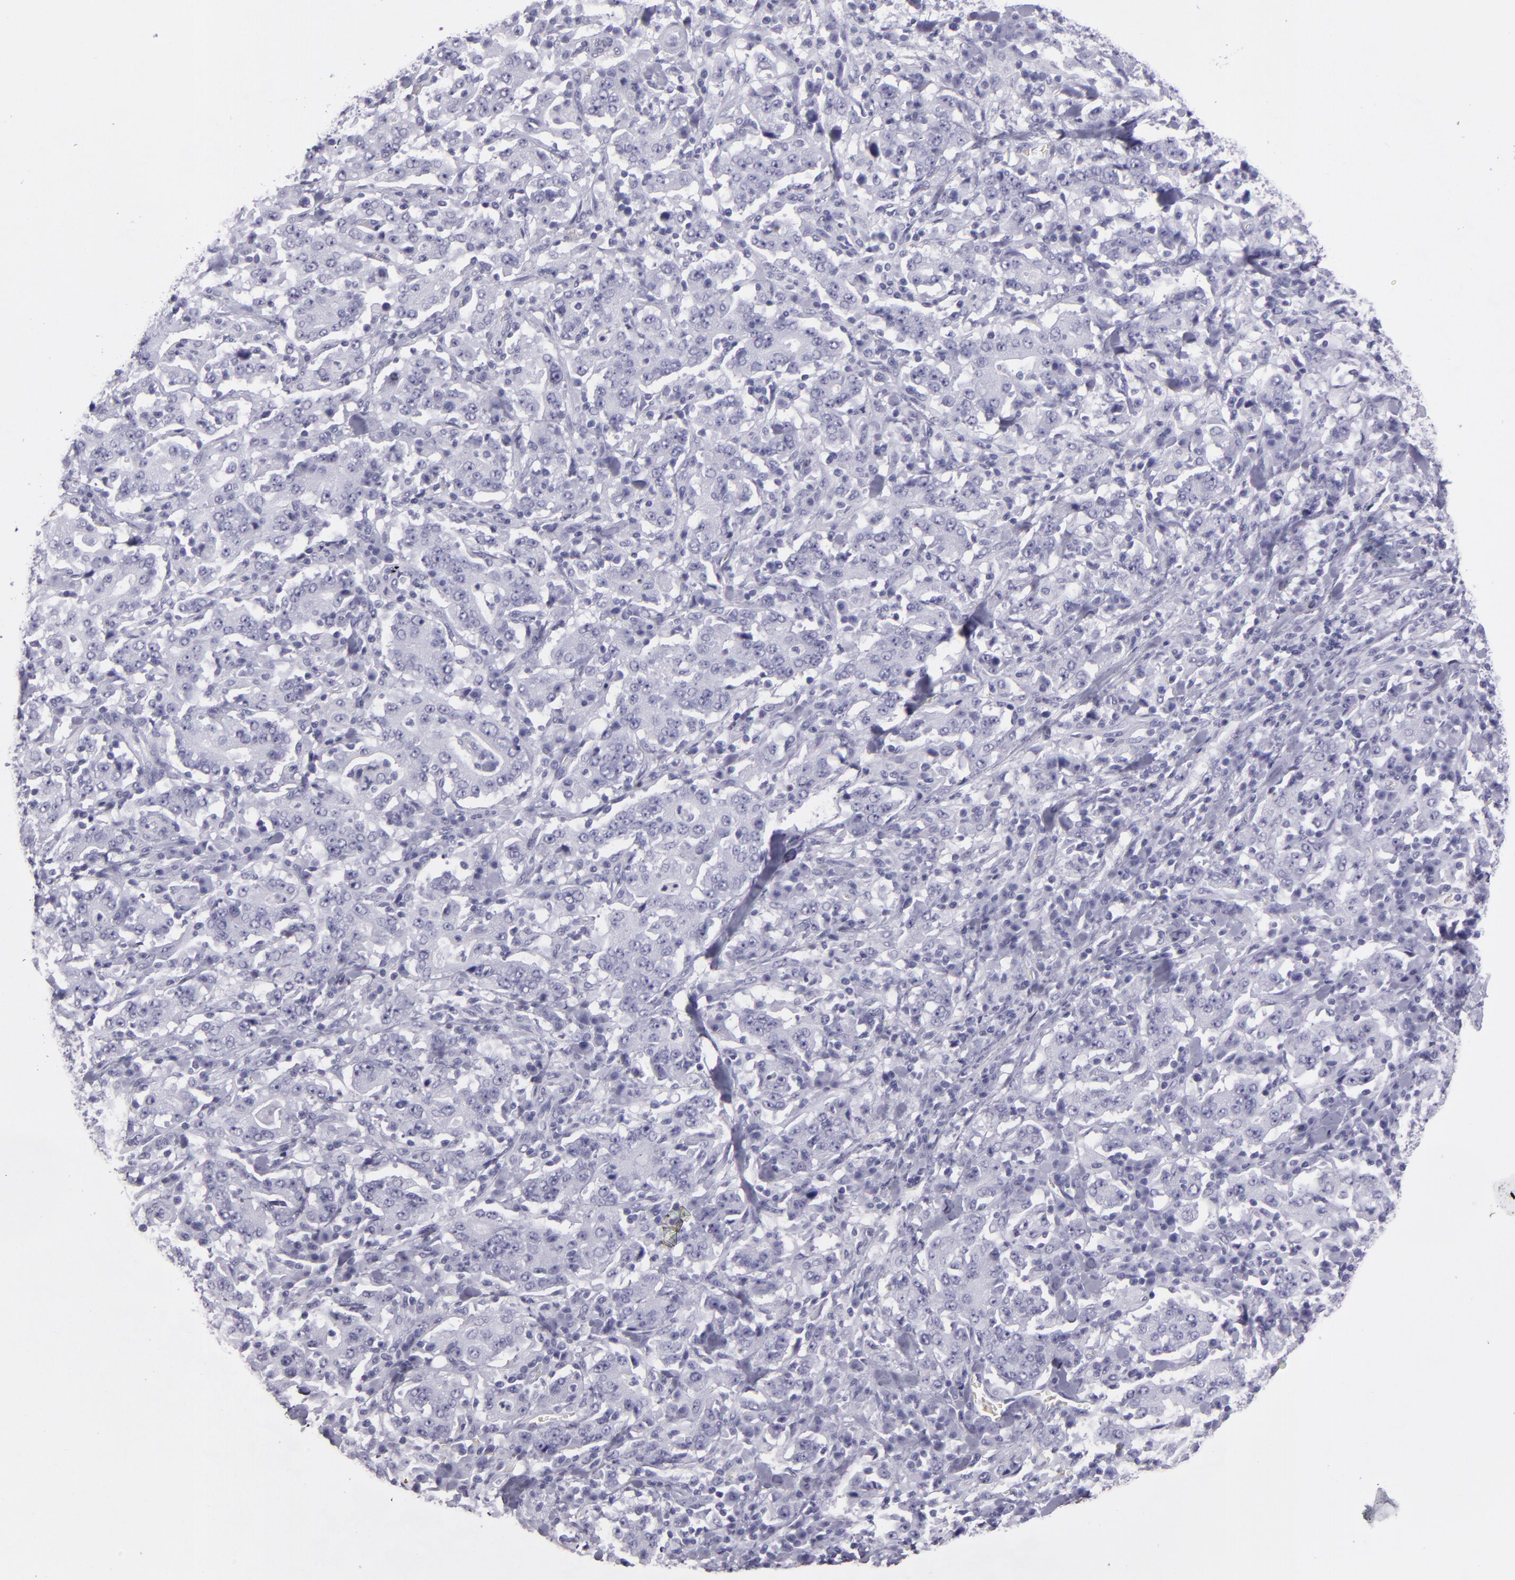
{"staining": {"intensity": "negative", "quantity": "none", "location": "none"}, "tissue": "stomach cancer", "cell_type": "Tumor cells", "image_type": "cancer", "snomed": [{"axis": "morphology", "description": "Normal tissue, NOS"}, {"axis": "morphology", "description": "Adenocarcinoma, NOS"}, {"axis": "topography", "description": "Stomach, upper"}, {"axis": "topography", "description": "Stomach"}], "caption": "High magnification brightfield microscopy of stomach cancer (adenocarcinoma) stained with DAB (brown) and counterstained with hematoxylin (blue): tumor cells show no significant staining.", "gene": "CR2", "patient": {"sex": "male", "age": 59}}